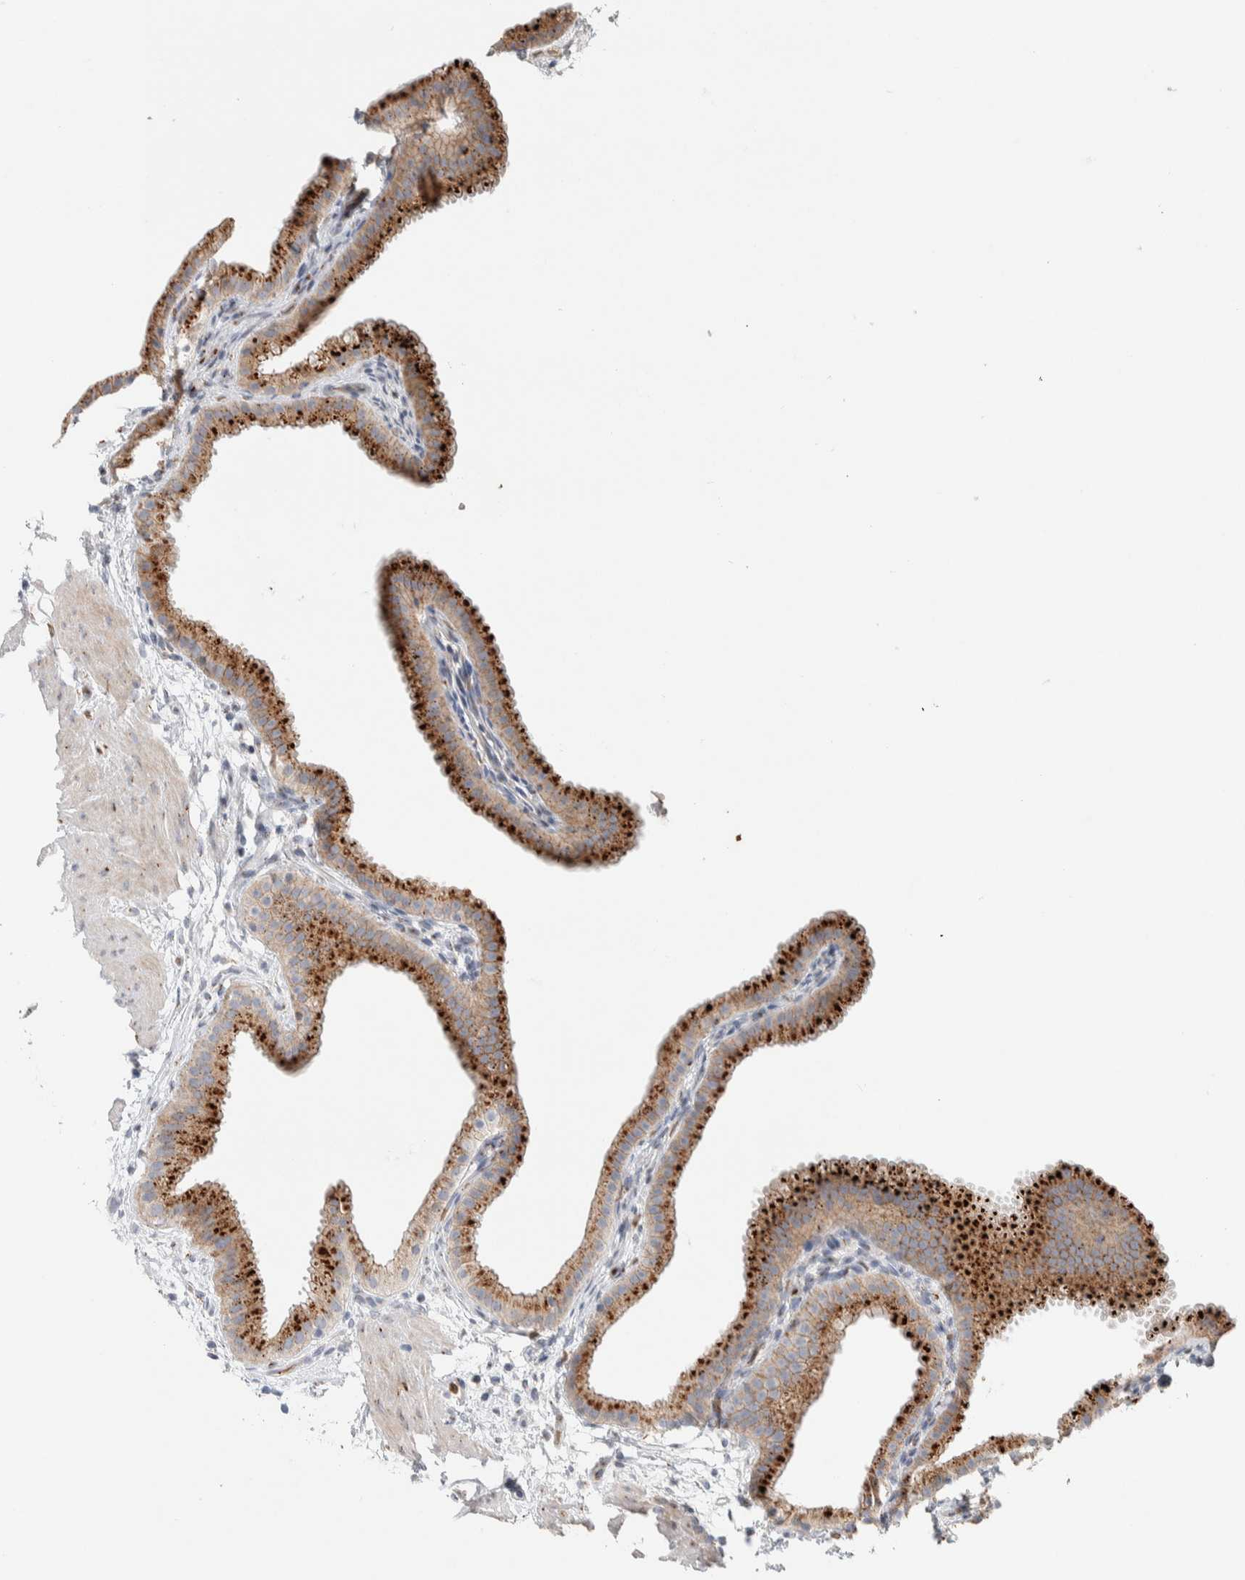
{"staining": {"intensity": "strong", "quantity": "25%-75%", "location": "cytoplasmic/membranous"}, "tissue": "gallbladder", "cell_type": "Glandular cells", "image_type": "normal", "snomed": [{"axis": "morphology", "description": "Normal tissue, NOS"}, {"axis": "topography", "description": "Gallbladder"}], "caption": "Brown immunohistochemical staining in normal human gallbladder demonstrates strong cytoplasmic/membranous staining in about 25%-75% of glandular cells.", "gene": "SLC38A10", "patient": {"sex": "female", "age": 64}}